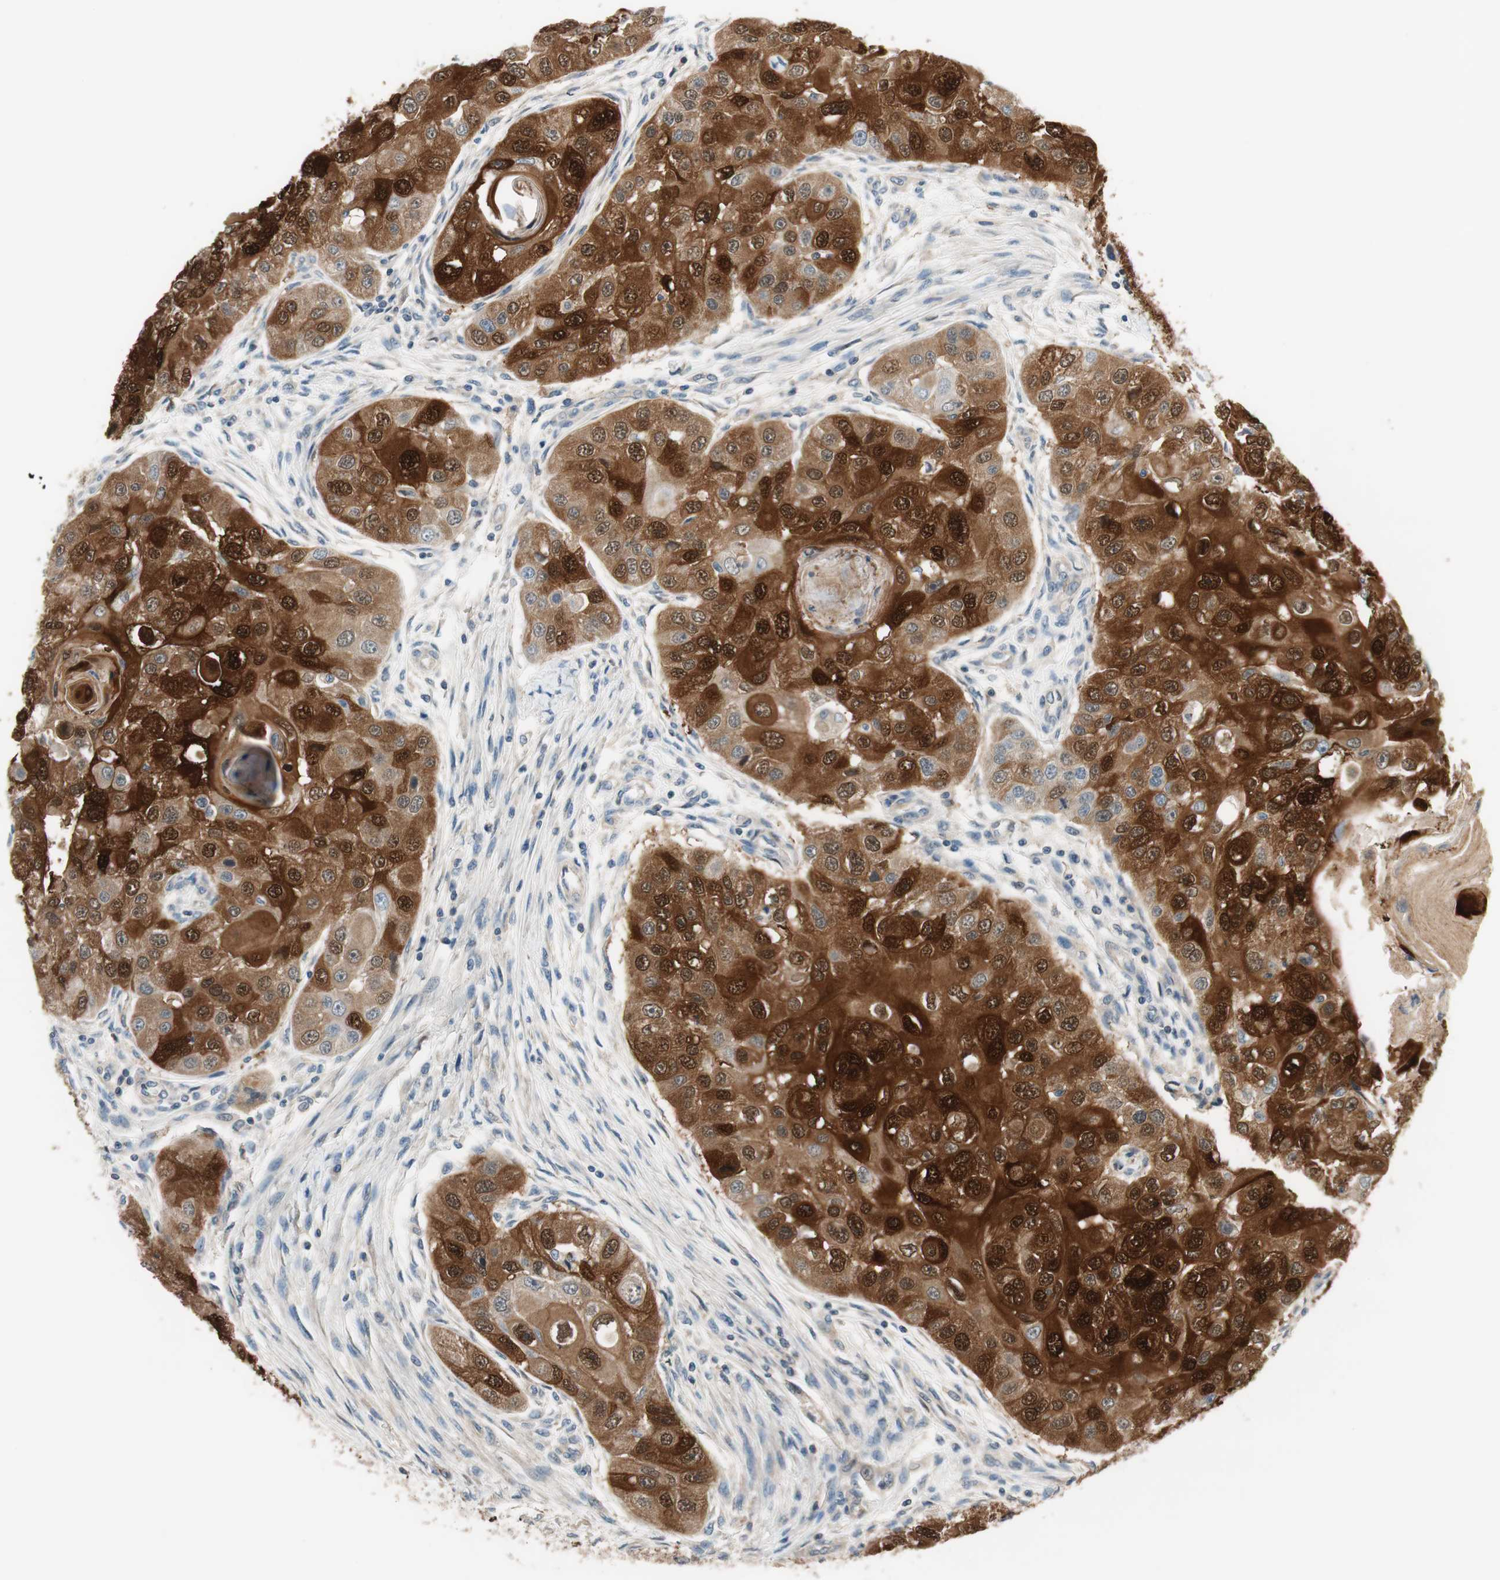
{"staining": {"intensity": "strong", "quantity": ">75%", "location": "cytoplasmic/membranous,nuclear"}, "tissue": "head and neck cancer", "cell_type": "Tumor cells", "image_type": "cancer", "snomed": [{"axis": "morphology", "description": "Normal tissue, NOS"}, {"axis": "morphology", "description": "Squamous cell carcinoma, NOS"}, {"axis": "topography", "description": "Skeletal muscle"}, {"axis": "topography", "description": "Head-Neck"}], "caption": "Immunohistochemistry (DAB) staining of human head and neck cancer (squamous cell carcinoma) exhibits strong cytoplasmic/membranous and nuclear protein positivity in about >75% of tumor cells.", "gene": "CALML3", "patient": {"sex": "male", "age": 51}}